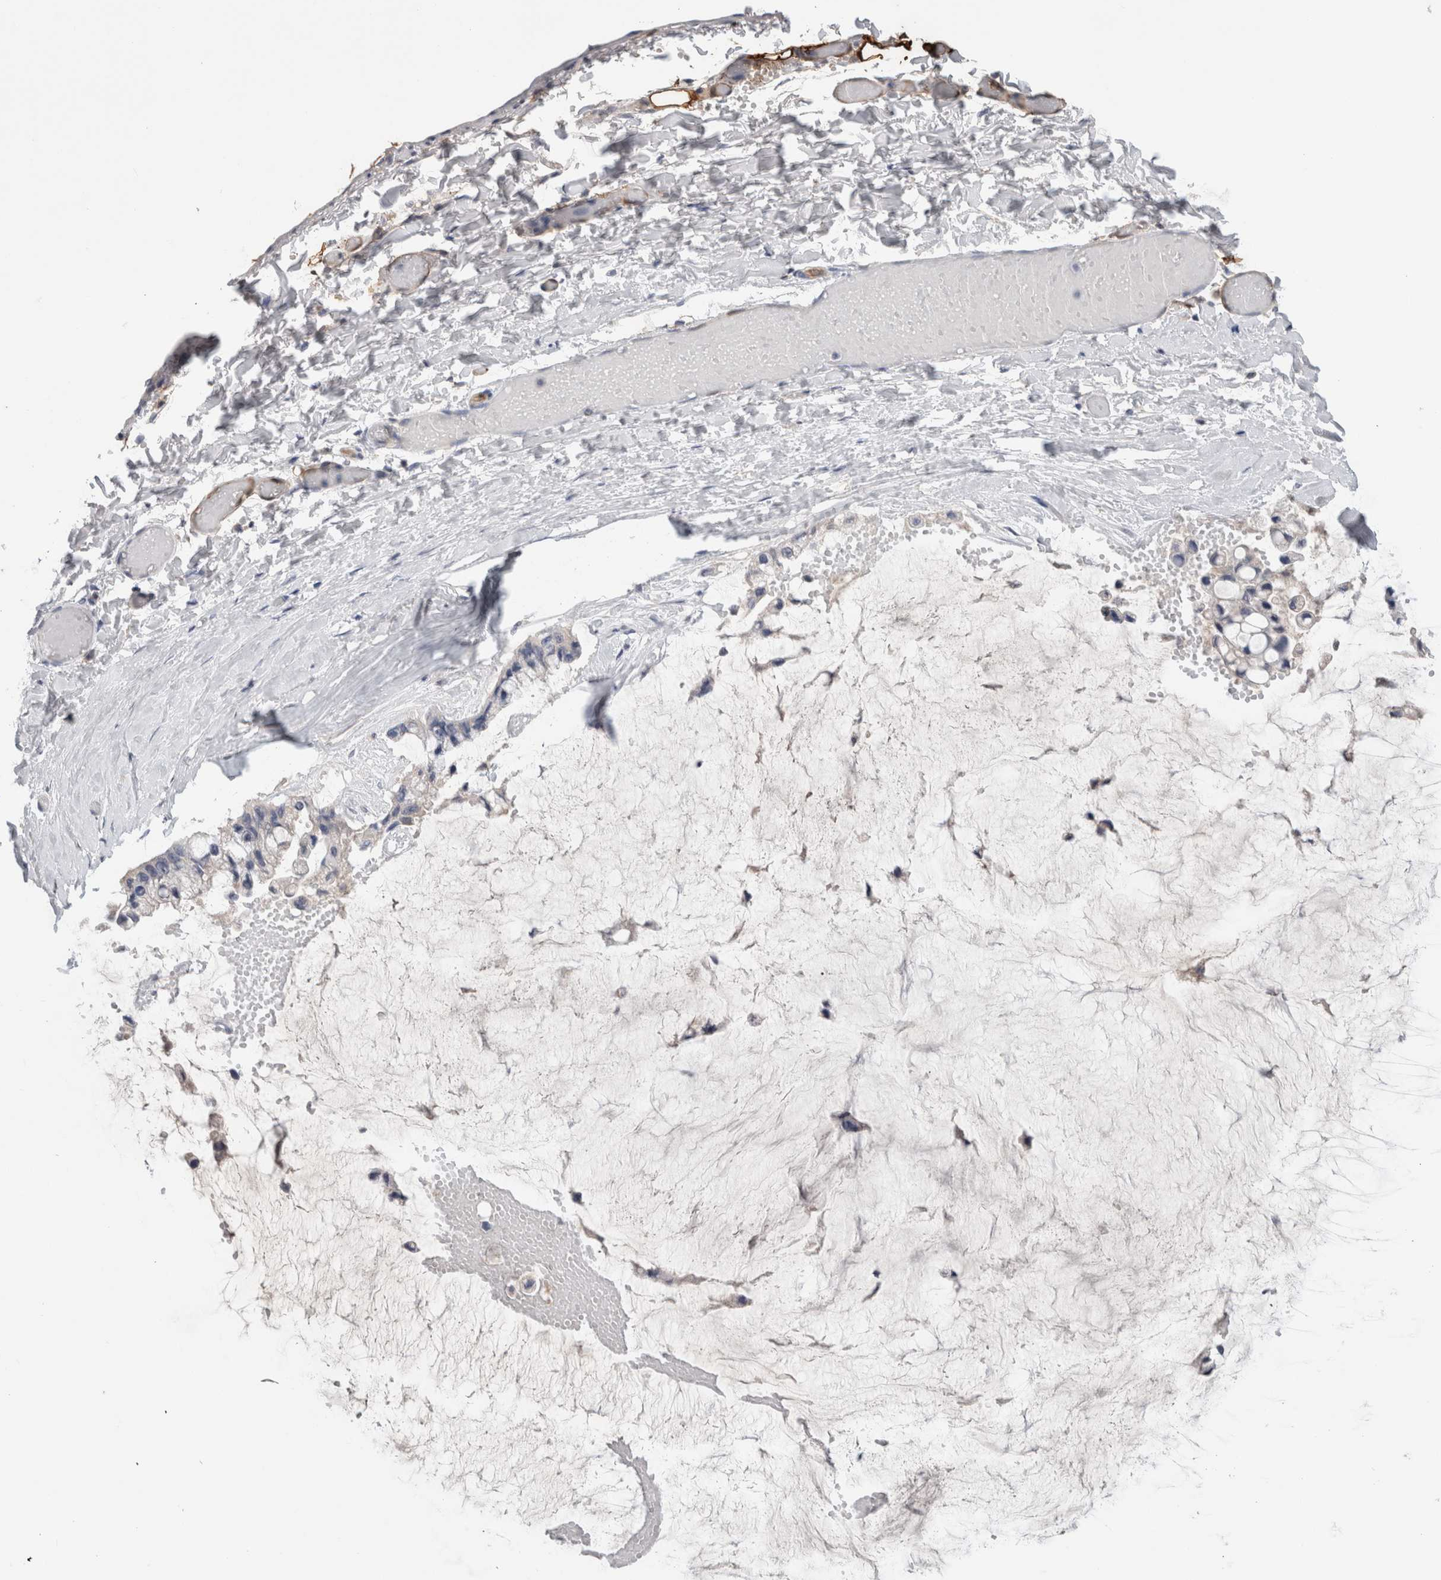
{"staining": {"intensity": "negative", "quantity": "none", "location": "none"}, "tissue": "ovarian cancer", "cell_type": "Tumor cells", "image_type": "cancer", "snomed": [{"axis": "morphology", "description": "Cystadenocarcinoma, mucinous, NOS"}, {"axis": "topography", "description": "Ovary"}], "caption": "IHC image of neoplastic tissue: ovarian cancer (mucinous cystadenocarcinoma) stained with DAB displays no significant protein expression in tumor cells.", "gene": "FABP4", "patient": {"sex": "female", "age": 39}}